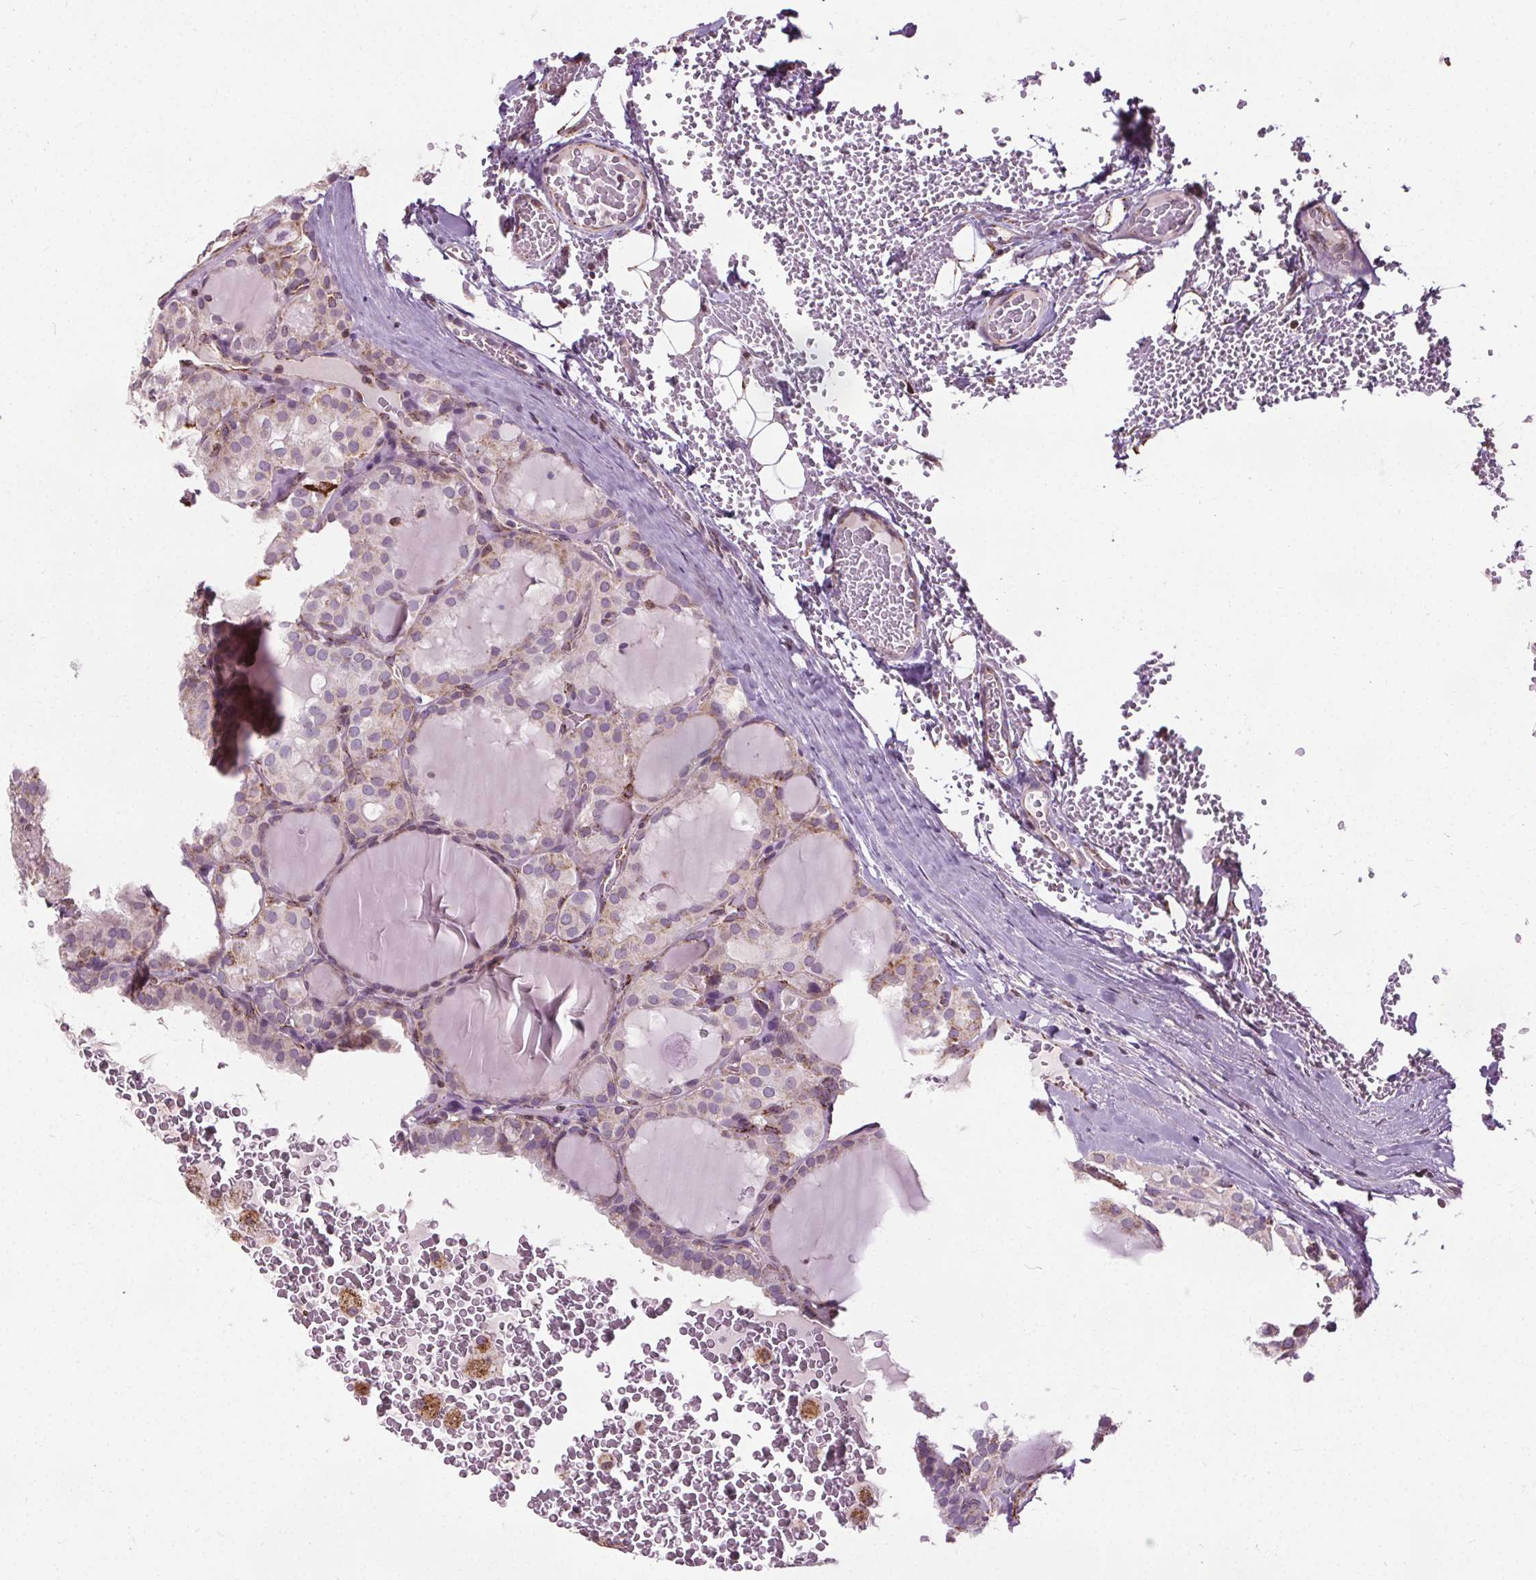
{"staining": {"intensity": "weak", "quantity": "<25%", "location": "cytoplasmic/membranous"}, "tissue": "thyroid cancer", "cell_type": "Tumor cells", "image_type": "cancer", "snomed": [{"axis": "morphology", "description": "Papillary adenocarcinoma, NOS"}, {"axis": "topography", "description": "Thyroid gland"}], "caption": "Immunohistochemistry of thyroid papillary adenocarcinoma shows no expression in tumor cells. (DAB (3,3'-diaminobenzidine) IHC with hematoxylin counter stain).", "gene": "LFNG", "patient": {"sex": "male", "age": 20}}